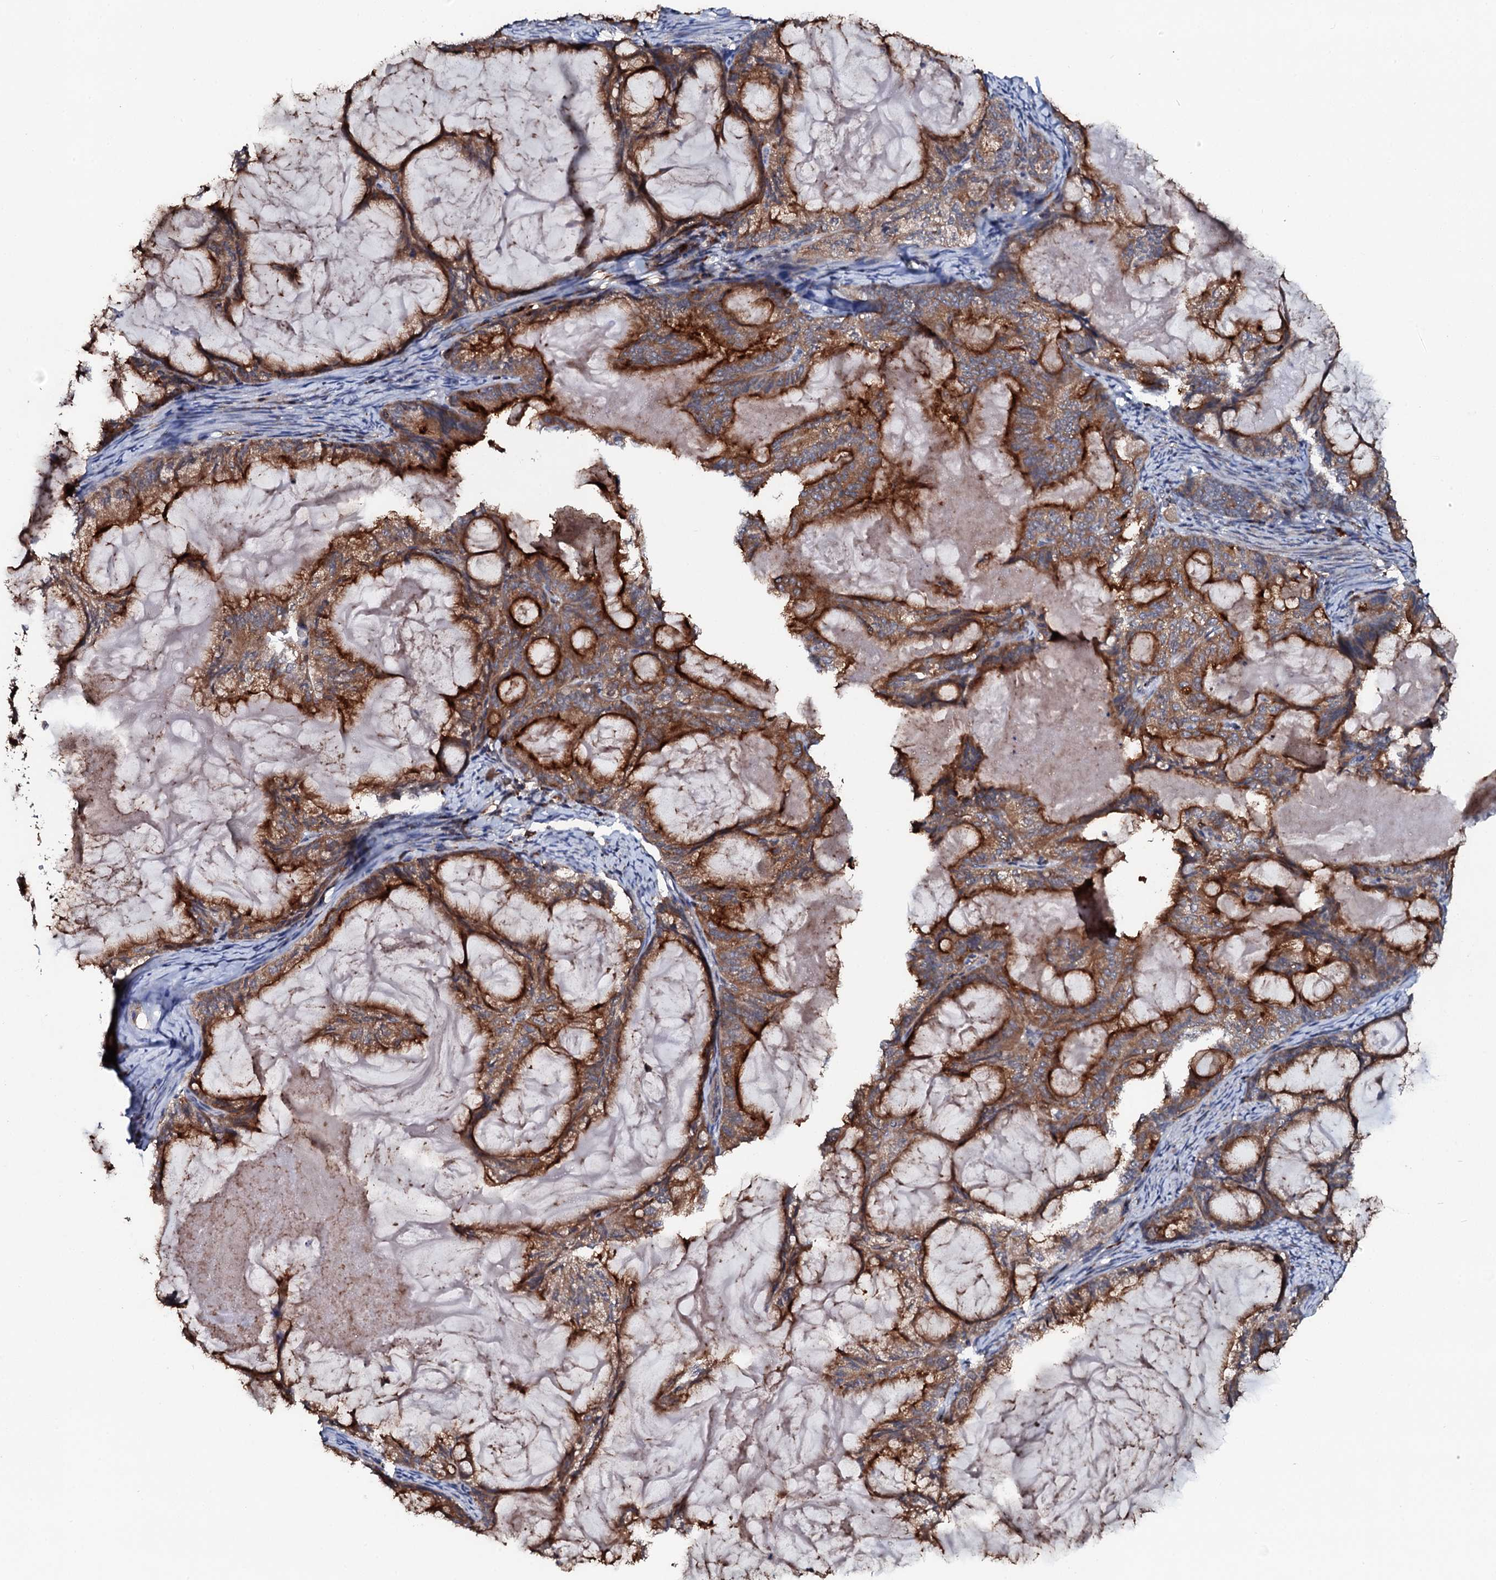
{"staining": {"intensity": "strong", "quantity": ">75%", "location": "cytoplasmic/membranous"}, "tissue": "endometrial cancer", "cell_type": "Tumor cells", "image_type": "cancer", "snomed": [{"axis": "morphology", "description": "Adenocarcinoma, NOS"}, {"axis": "topography", "description": "Endometrium"}], "caption": "Adenocarcinoma (endometrial) stained with DAB (3,3'-diaminobenzidine) immunohistochemistry (IHC) reveals high levels of strong cytoplasmic/membranous expression in approximately >75% of tumor cells.", "gene": "VAMP8", "patient": {"sex": "female", "age": 86}}